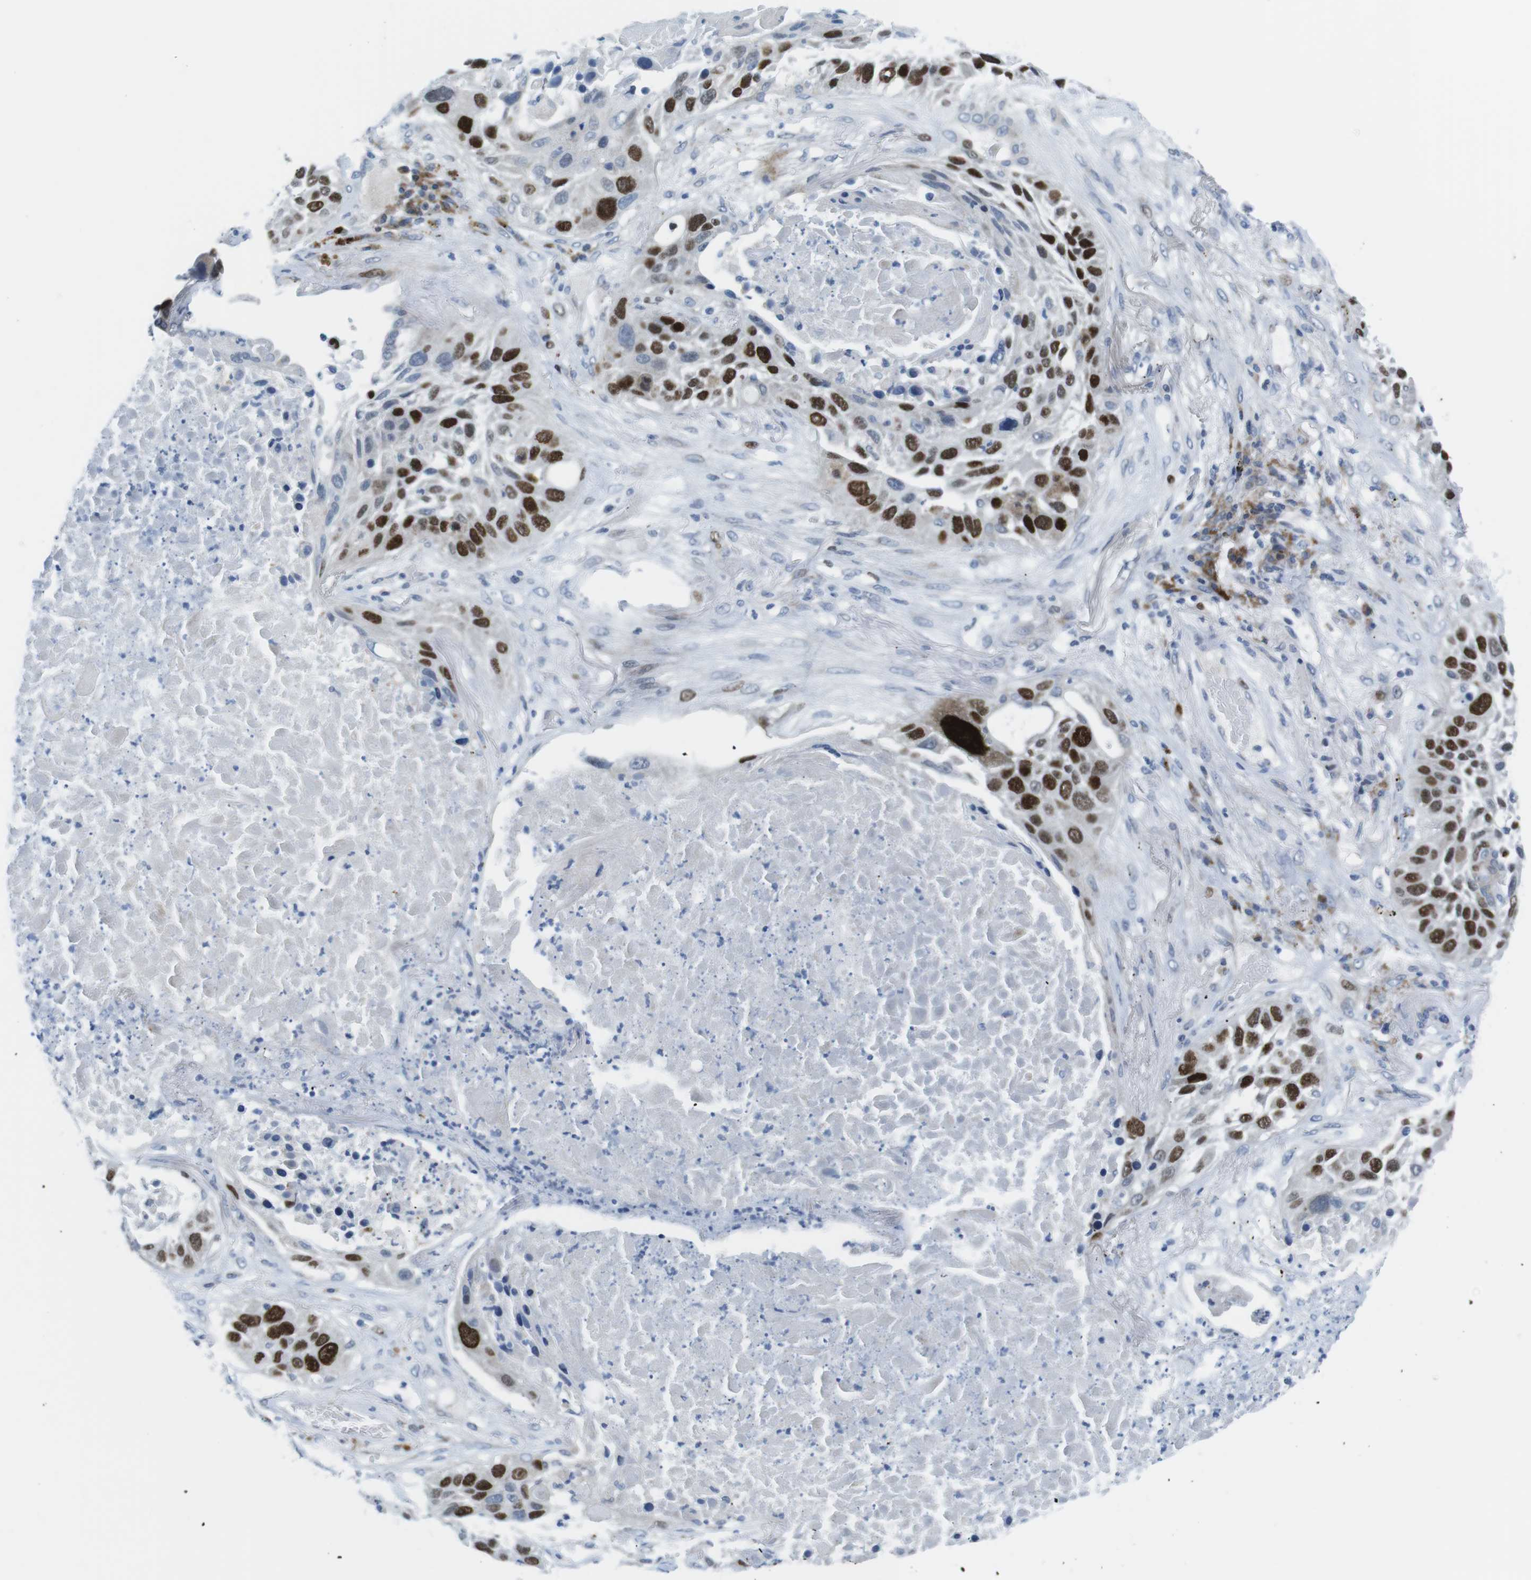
{"staining": {"intensity": "strong", "quantity": ">75%", "location": "nuclear"}, "tissue": "lung cancer", "cell_type": "Tumor cells", "image_type": "cancer", "snomed": [{"axis": "morphology", "description": "Squamous cell carcinoma, NOS"}, {"axis": "topography", "description": "Lung"}], "caption": "Approximately >75% of tumor cells in human lung squamous cell carcinoma reveal strong nuclear protein positivity as visualized by brown immunohistochemical staining.", "gene": "CHAF1A", "patient": {"sex": "male", "age": 57}}